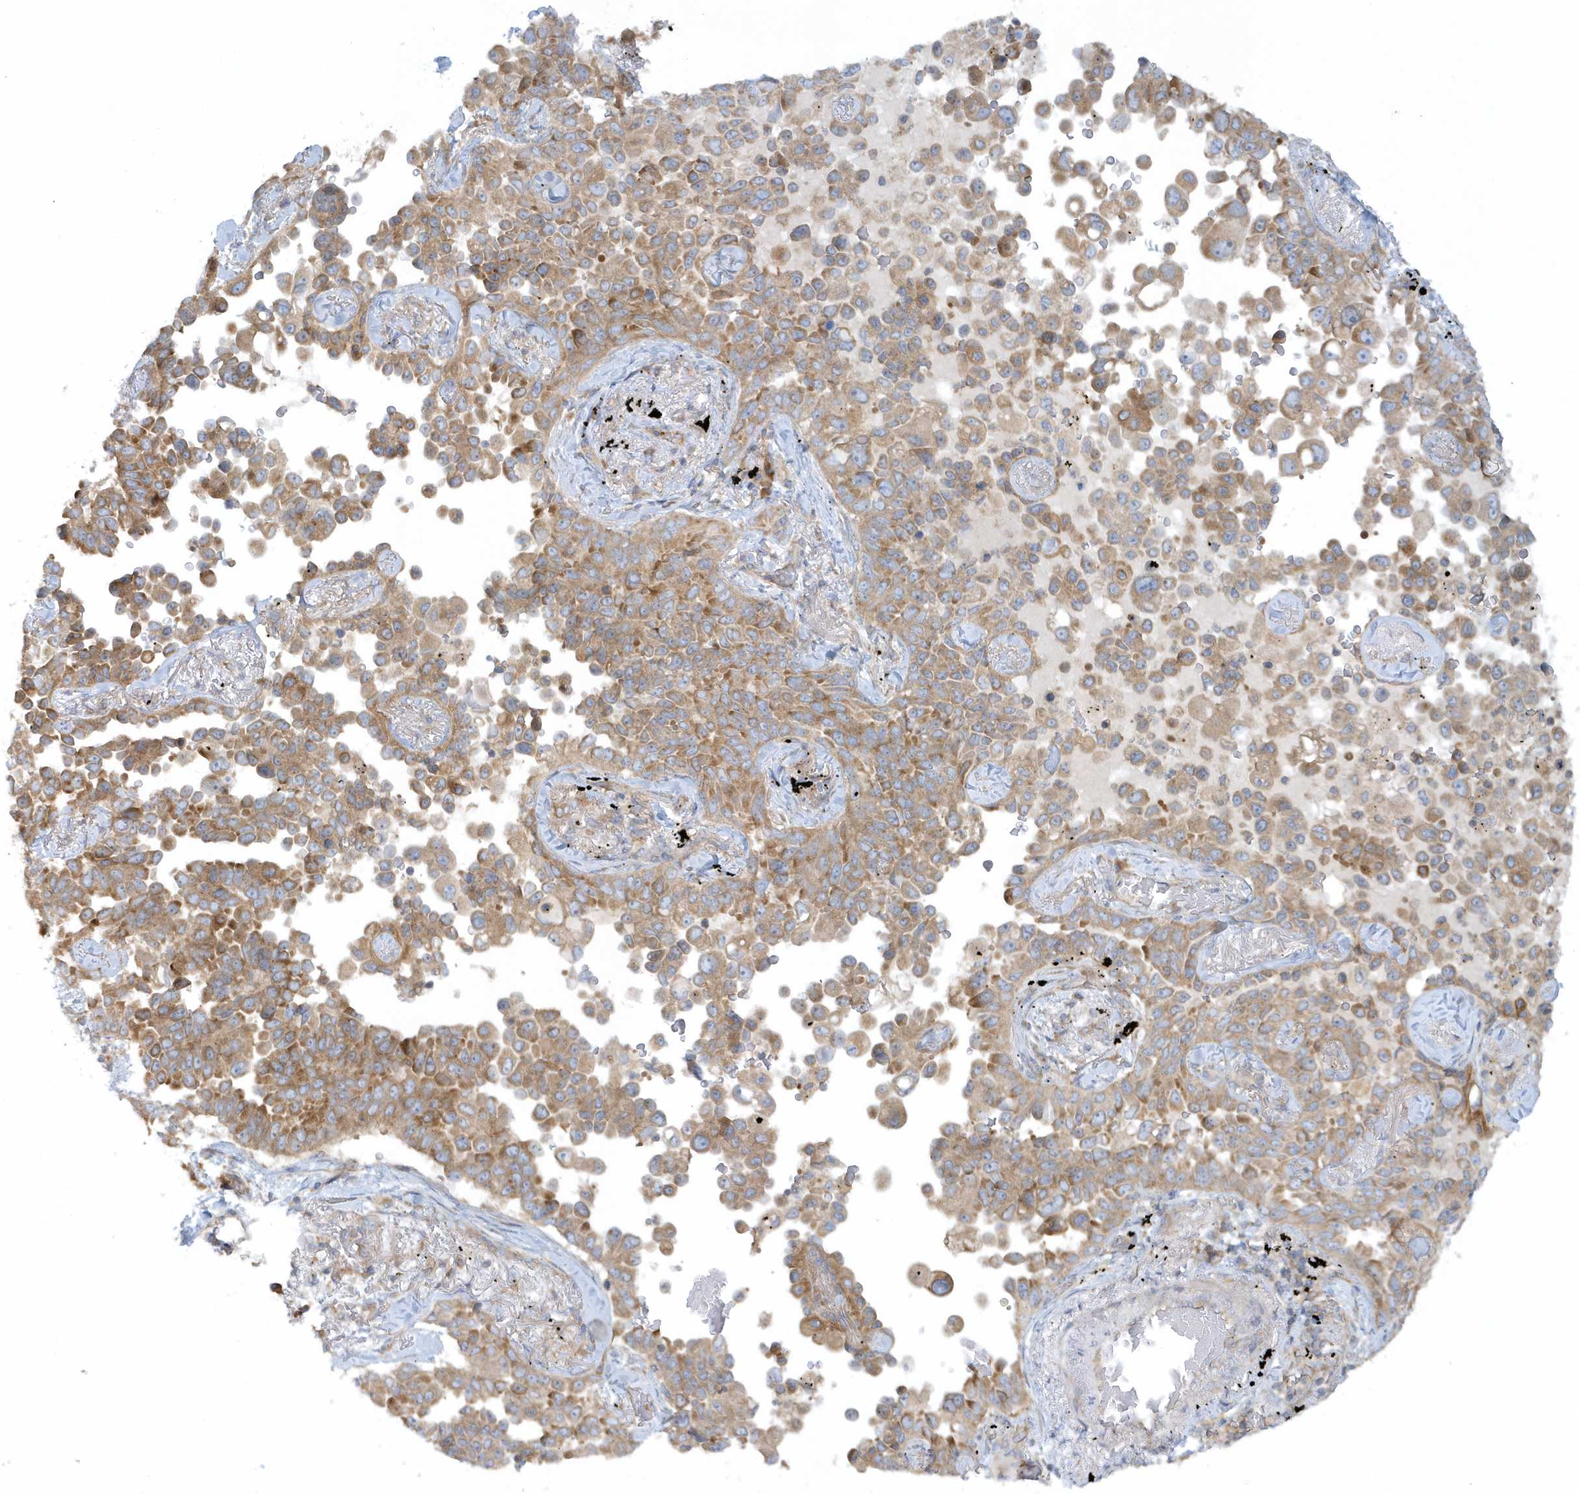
{"staining": {"intensity": "moderate", "quantity": "25%-75%", "location": "cytoplasmic/membranous"}, "tissue": "lung cancer", "cell_type": "Tumor cells", "image_type": "cancer", "snomed": [{"axis": "morphology", "description": "Adenocarcinoma, NOS"}, {"axis": "topography", "description": "Lung"}], "caption": "About 25%-75% of tumor cells in human lung cancer demonstrate moderate cytoplasmic/membranous protein staining as visualized by brown immunohistochemical staining.", "gene": "CNOT10", "patient": {"sex": "female", "age": 67}}